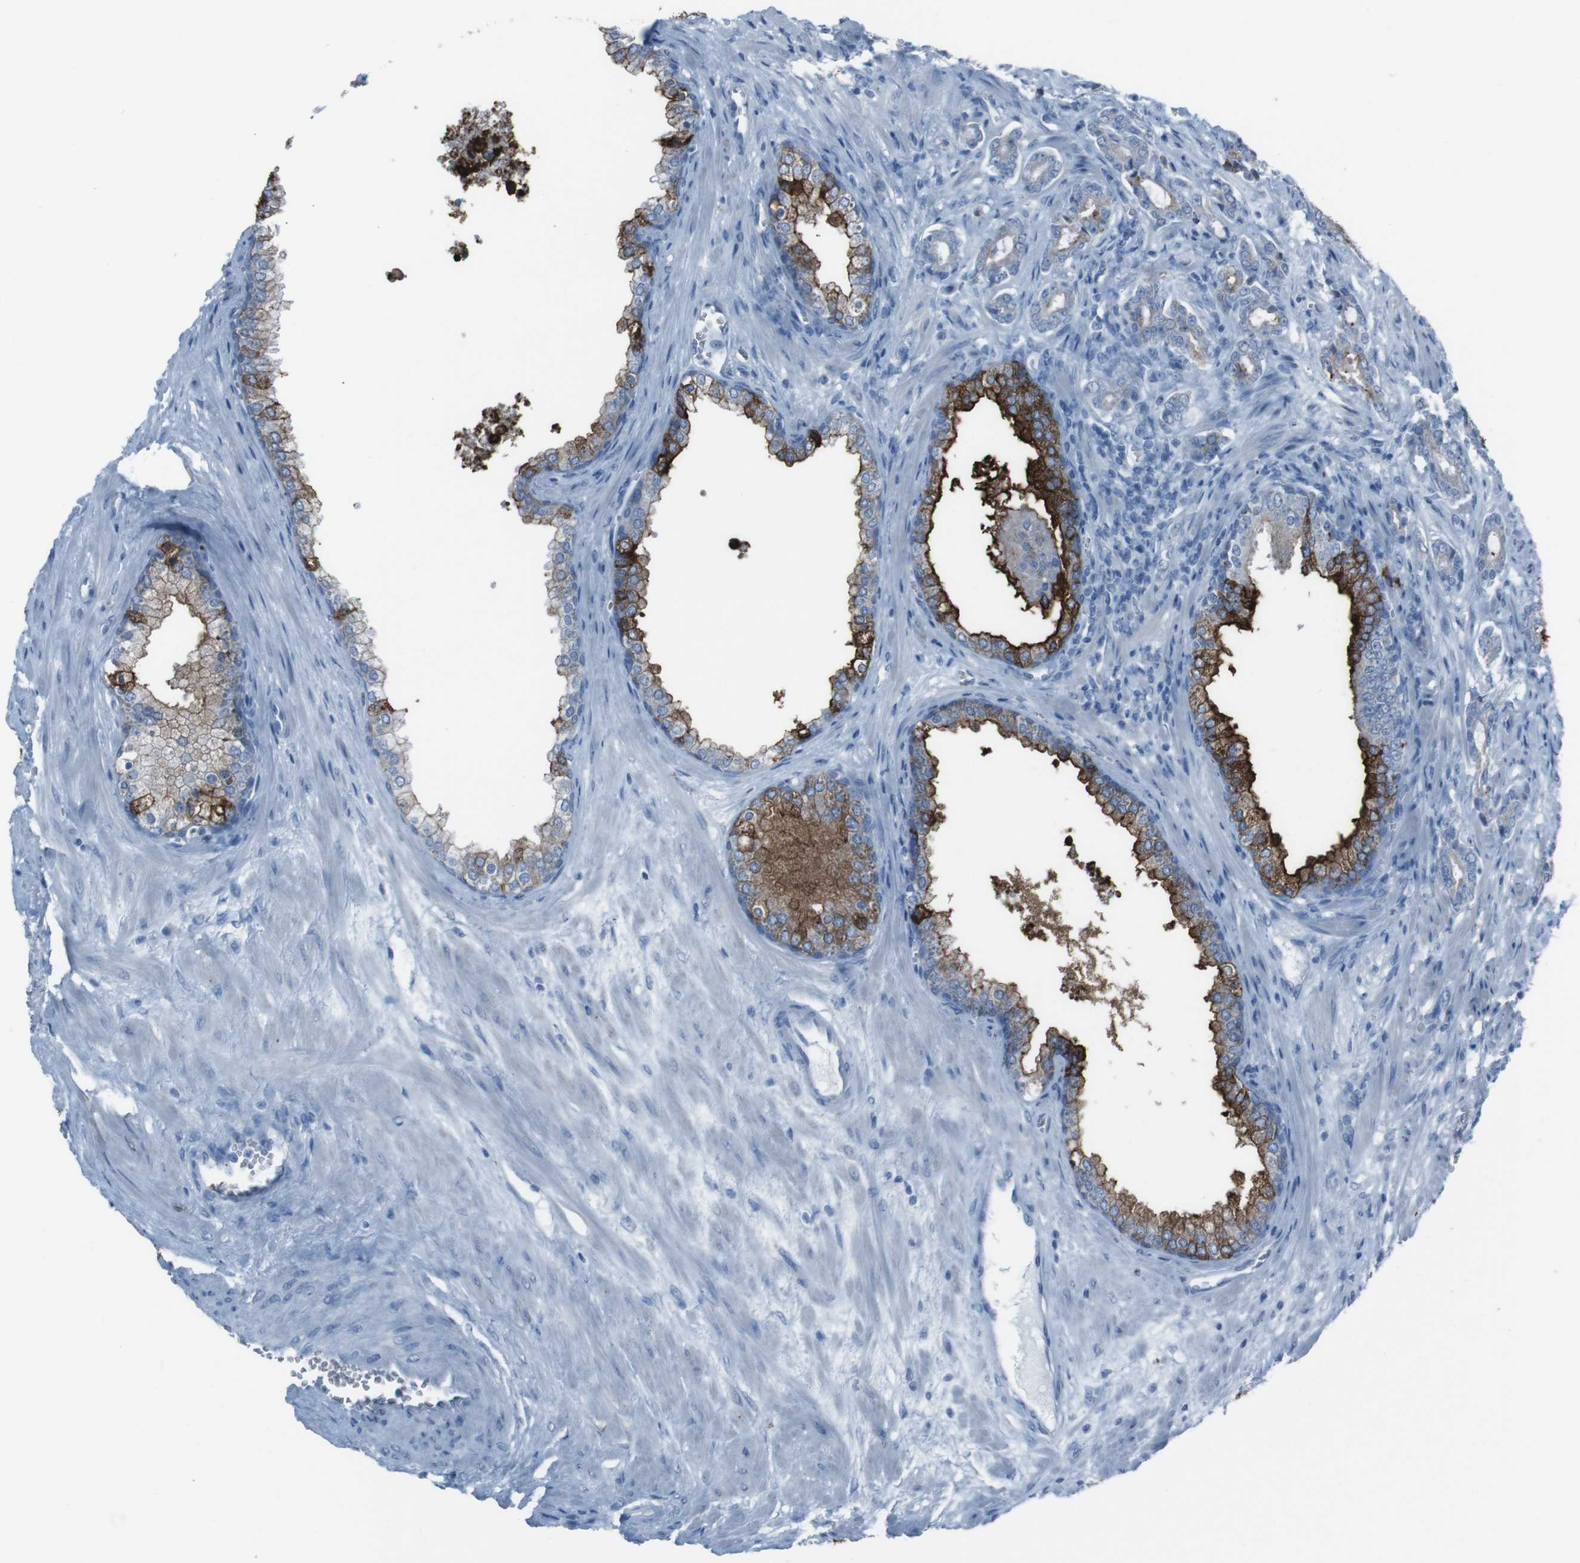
{"staining": {"intensity": "negative", "quantity": "none", "location": "none"}, "tissue": "prostate cancer", "cell_type": "Tumor cells", "image_type": "cancer", "snomed": [{"axis": "morphology", "description": "Adenocarcinoma, Low grade"}, {"axis": "topography", "description": "Prostate"}], "caption": "DAB immunohistochemical staining of human prostate adenocarcinoma (low-grade) exhibits no significant expression in tumor cells. (Immunohistochemistry (ihc), brightfield microscopy, high magnification).", "gene": "ST6GAL1", "patient": {"sex": "male", "age": 58}}